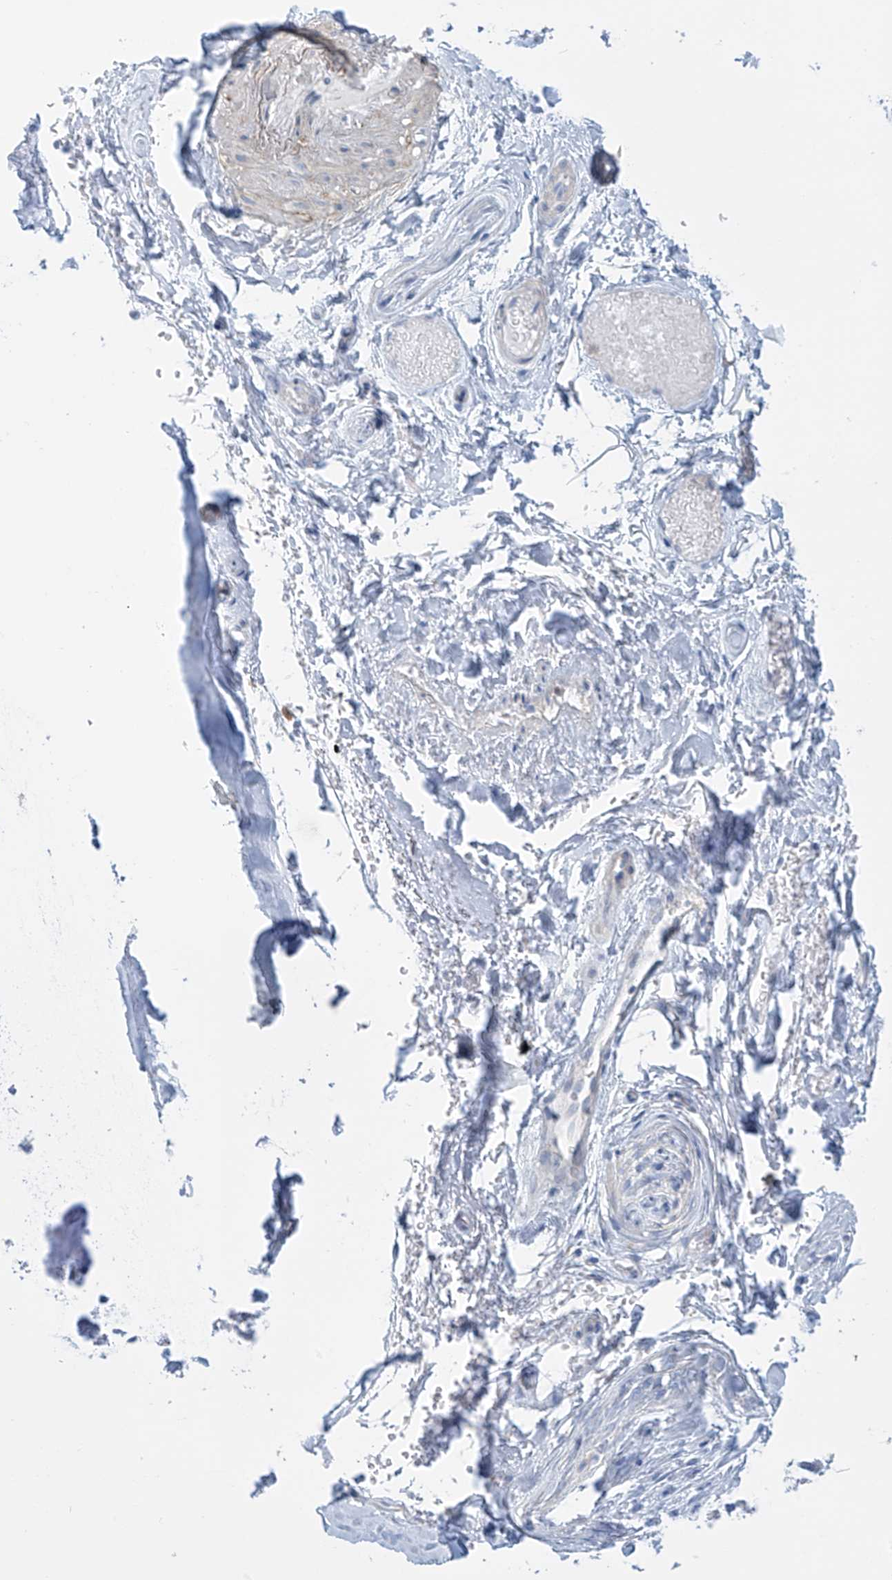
{"staining": {"intensity": "negative", "quantity": "none", "location": "none"}, "tissue": "adipose tissue", "cell_type": "Adipocytes", "image_type": "normal", "snomed": [{"axis": "morphology", "description": "Normal tissue, NOS"}, {"axis": "morphology", "description": "Basal cell carcinoma"}, {"axis": "topography", "description": "Skin"}], "caption": "DAB (3,3'-diaminobenzidine) immunohistochemical staining of benign human adipose tissue exhibits no significant staining in adipocytes.", "gene": "FABP2", "patient": {"sex": "female", "age": 89}}